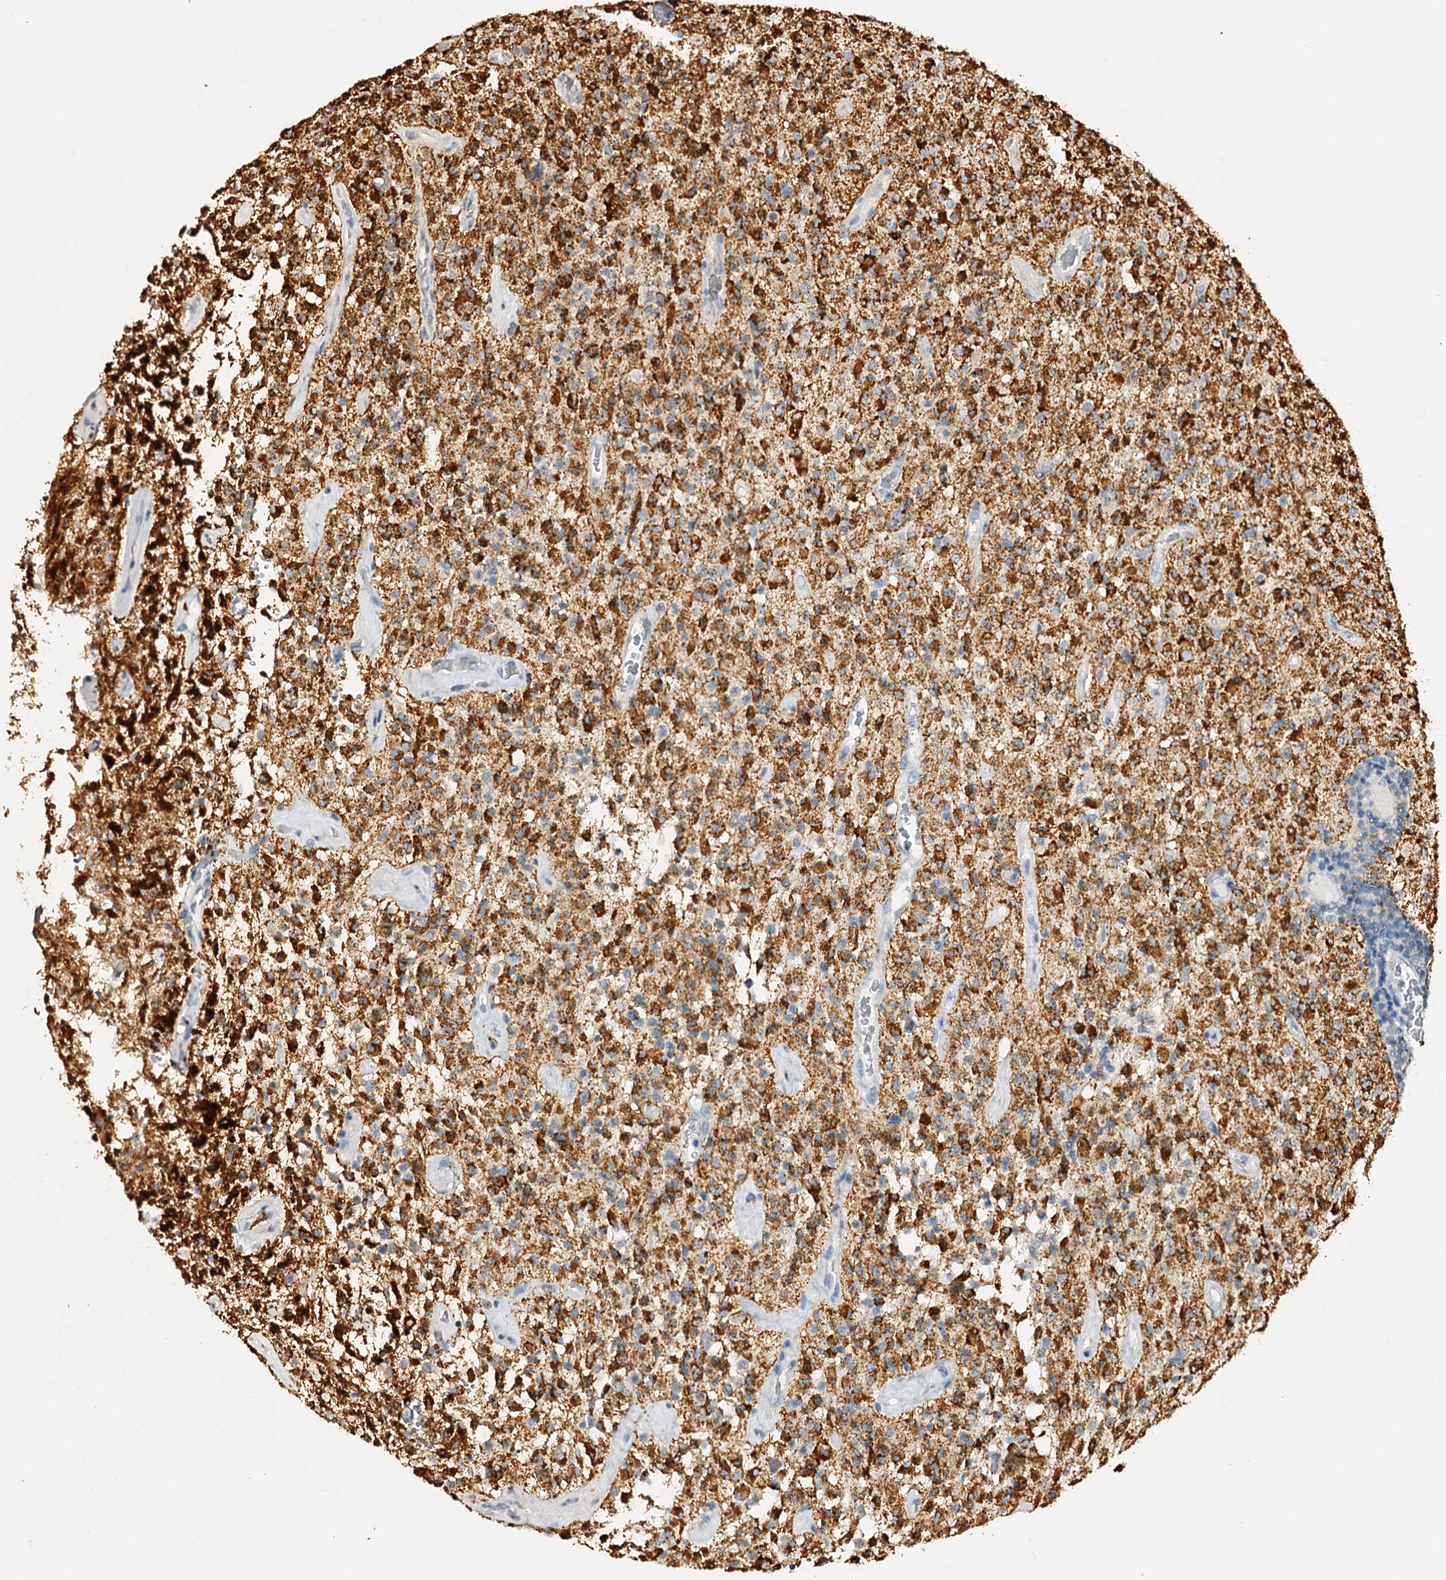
{"staining": {"intensity": "strong", "quantity": ">75%", "location": "cytoplasmic/membranous"}, "tissue": "glioma", "cell_type": "Tumor cells", "image_type": "cancer", "snomed": [{"axis": "morphology", "description": "Glioma, malignant, High grade"}, {"axis": "topography", "description": "Brain"}], "caption": "Immunohistochemical staining of glioma reveals high levels of strong cytoplasmic/membranous expression in about >75% of tumor cells. (DAB IHC with brightfield microscopy, high magnification).", "gene": "MAOB", "patient": {"sex": "female", "age": 57}}